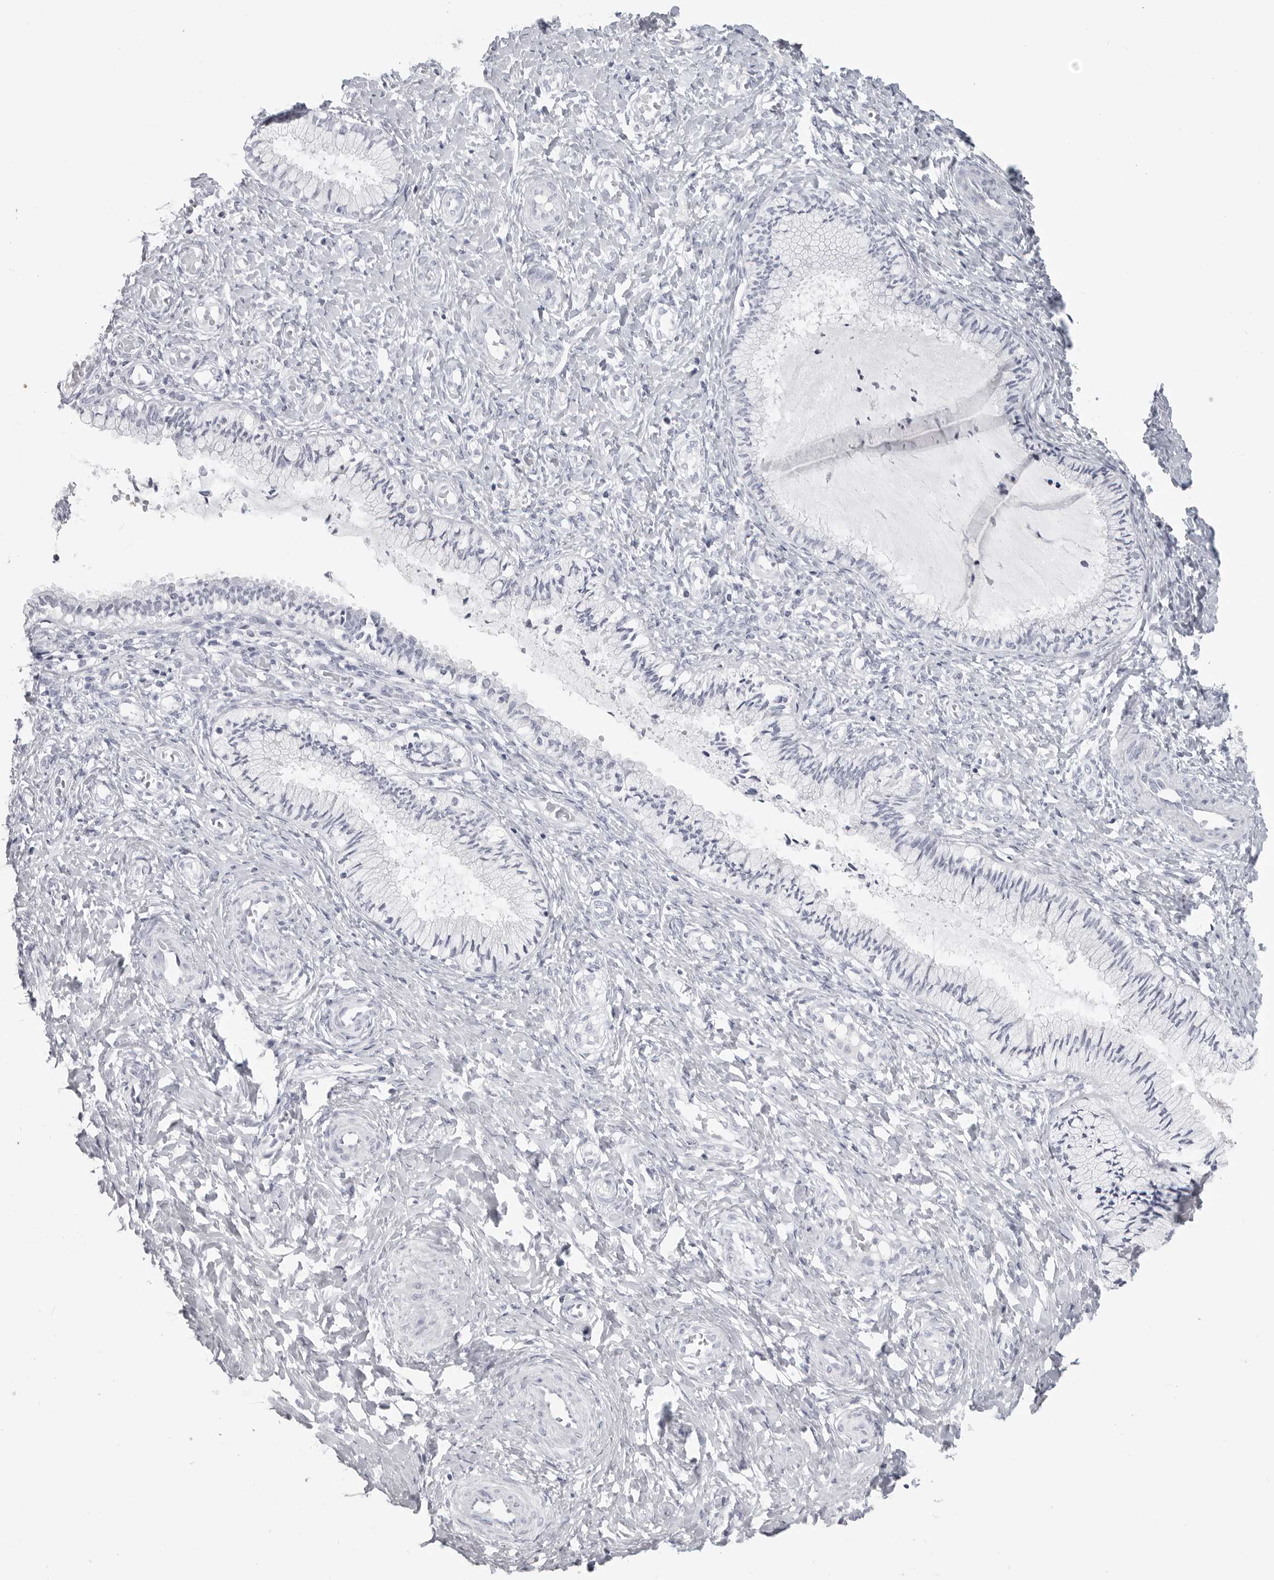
{"staining": {"intensity": "negative", "quantity": "none", "location": "none"}, "tissue": "cervix", "cell_type": "Glandular cells", "image_type": "normal", "snomed": [{"axis": "morphology", "description": "Normal tissue, NOS"}, {"axis": "topography", "description": "Cervix"}], "caption": "Micrograph shows no significant protein positivity in glandular cells of benign cervix.", "gene": "LY6D", "patient": {"sex": "female", "age": 27}}